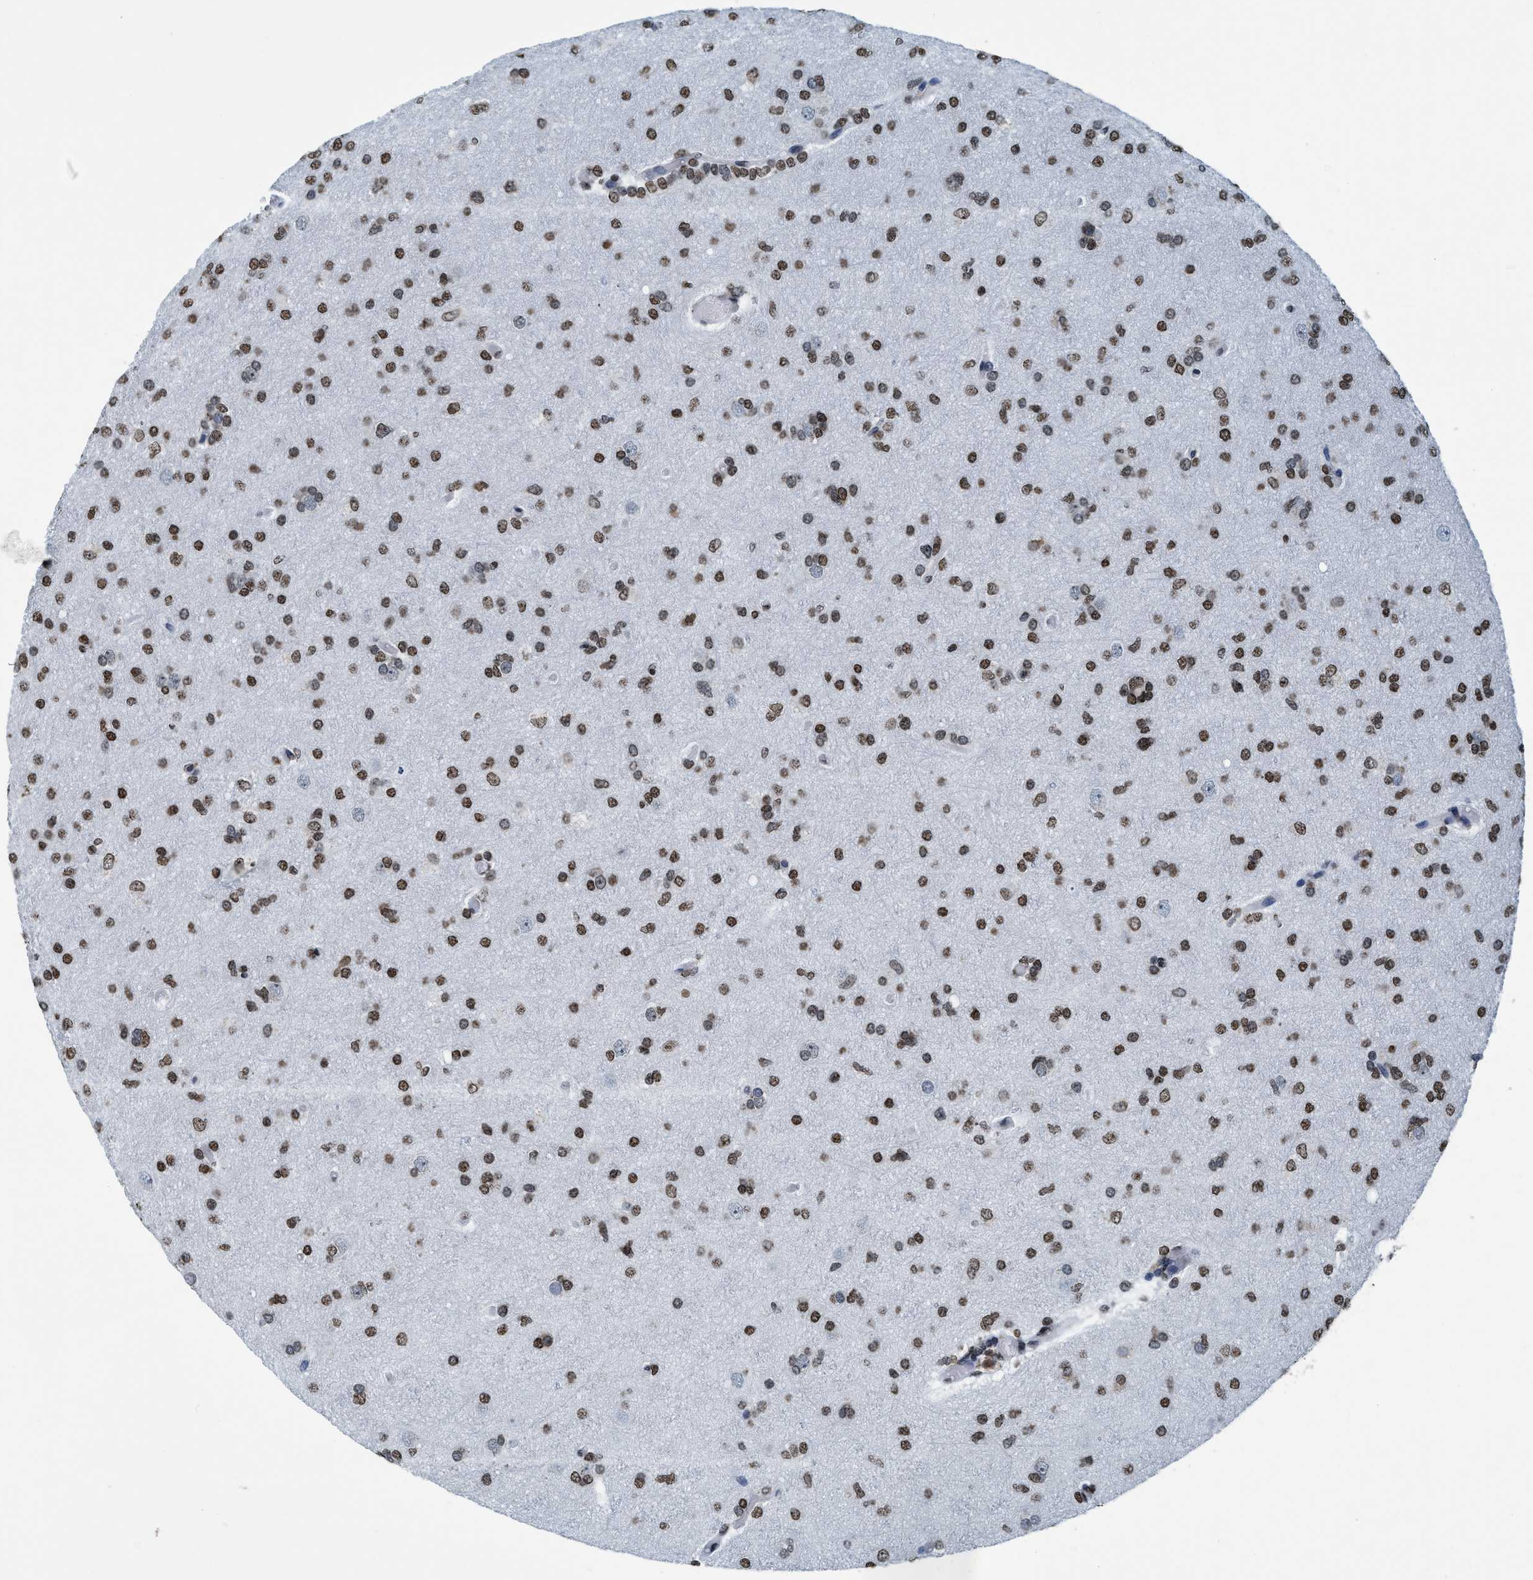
{"staining": {"intensity": "moderate", "quantity": ">75%", "location": "nuclear"}, "tissue": "glioma", "cell_type": "Tumor cells", "image_type": "cancer", "snomed": [{"axis": "morphology", "description": "Glioma, malignant, High grade"}, {"axis": "topography", "description": "Cerebral cortex"}], "caption": "Immunohistochemistry of human malignant glioma (high-grade) exhibits medium levels of moderate nuclear positivity in approximately >75% of tumor cells.", "gene": "CCNE2", "patient": {"sex": "female", "age": 36}}